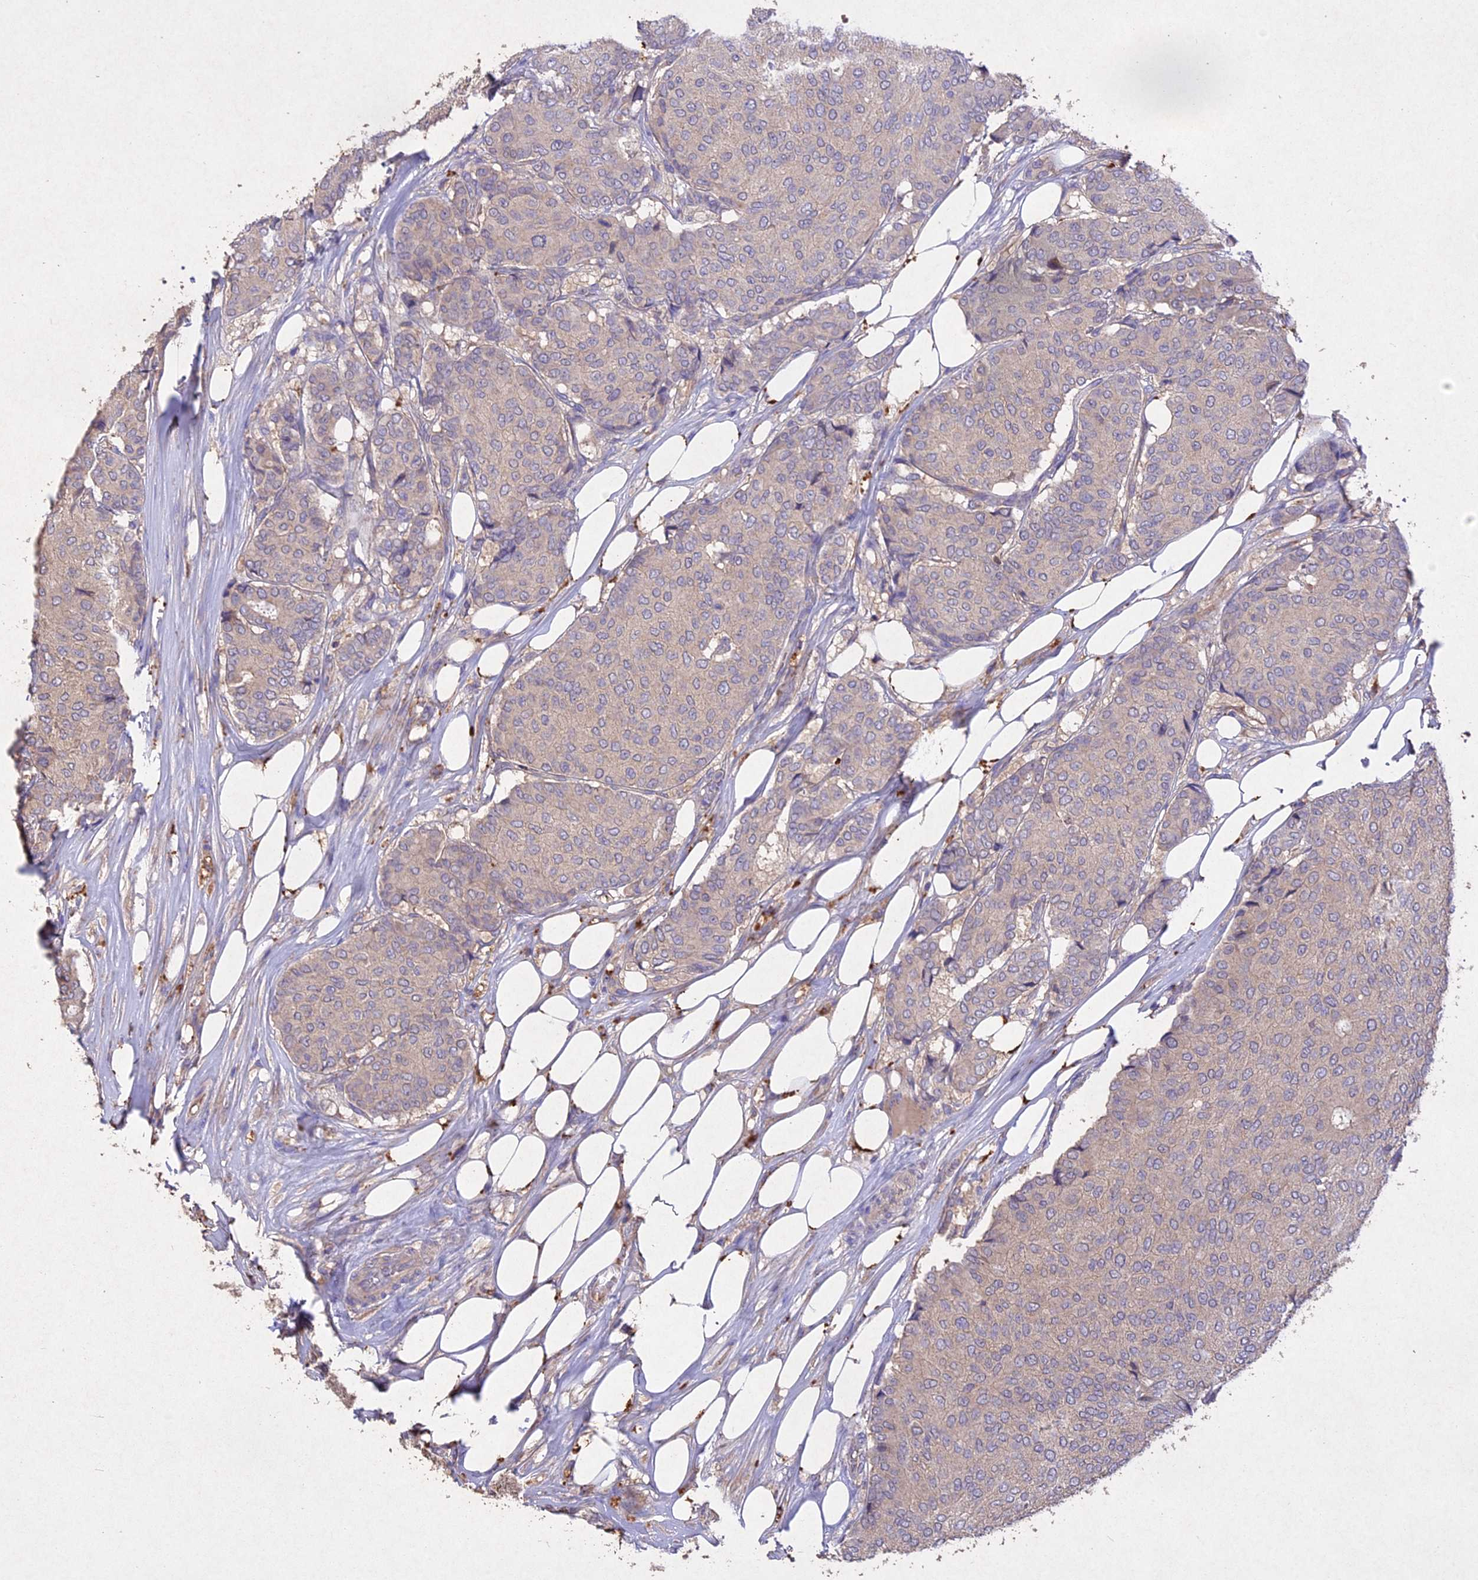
{"staining": {"intensity": "negative", "quantity": "none", "location": "none"}, "tissue": "breast cancer", "cell_type": "Tumor cells", "image_type": "cancer", "snomed": [{"axis": "morphology", "description": "Duct carcinoma"}, {"axis": "topography", "description": "Breast"}], "caption": "A high-resolution photomicrograph shows immunohistochemistry staining of breast infiltrating ductal carcinoma, which shows no significant expression in tumor cells.", "gene": "SLC26A4", "patient": {"sex": "female", "age": 75}}